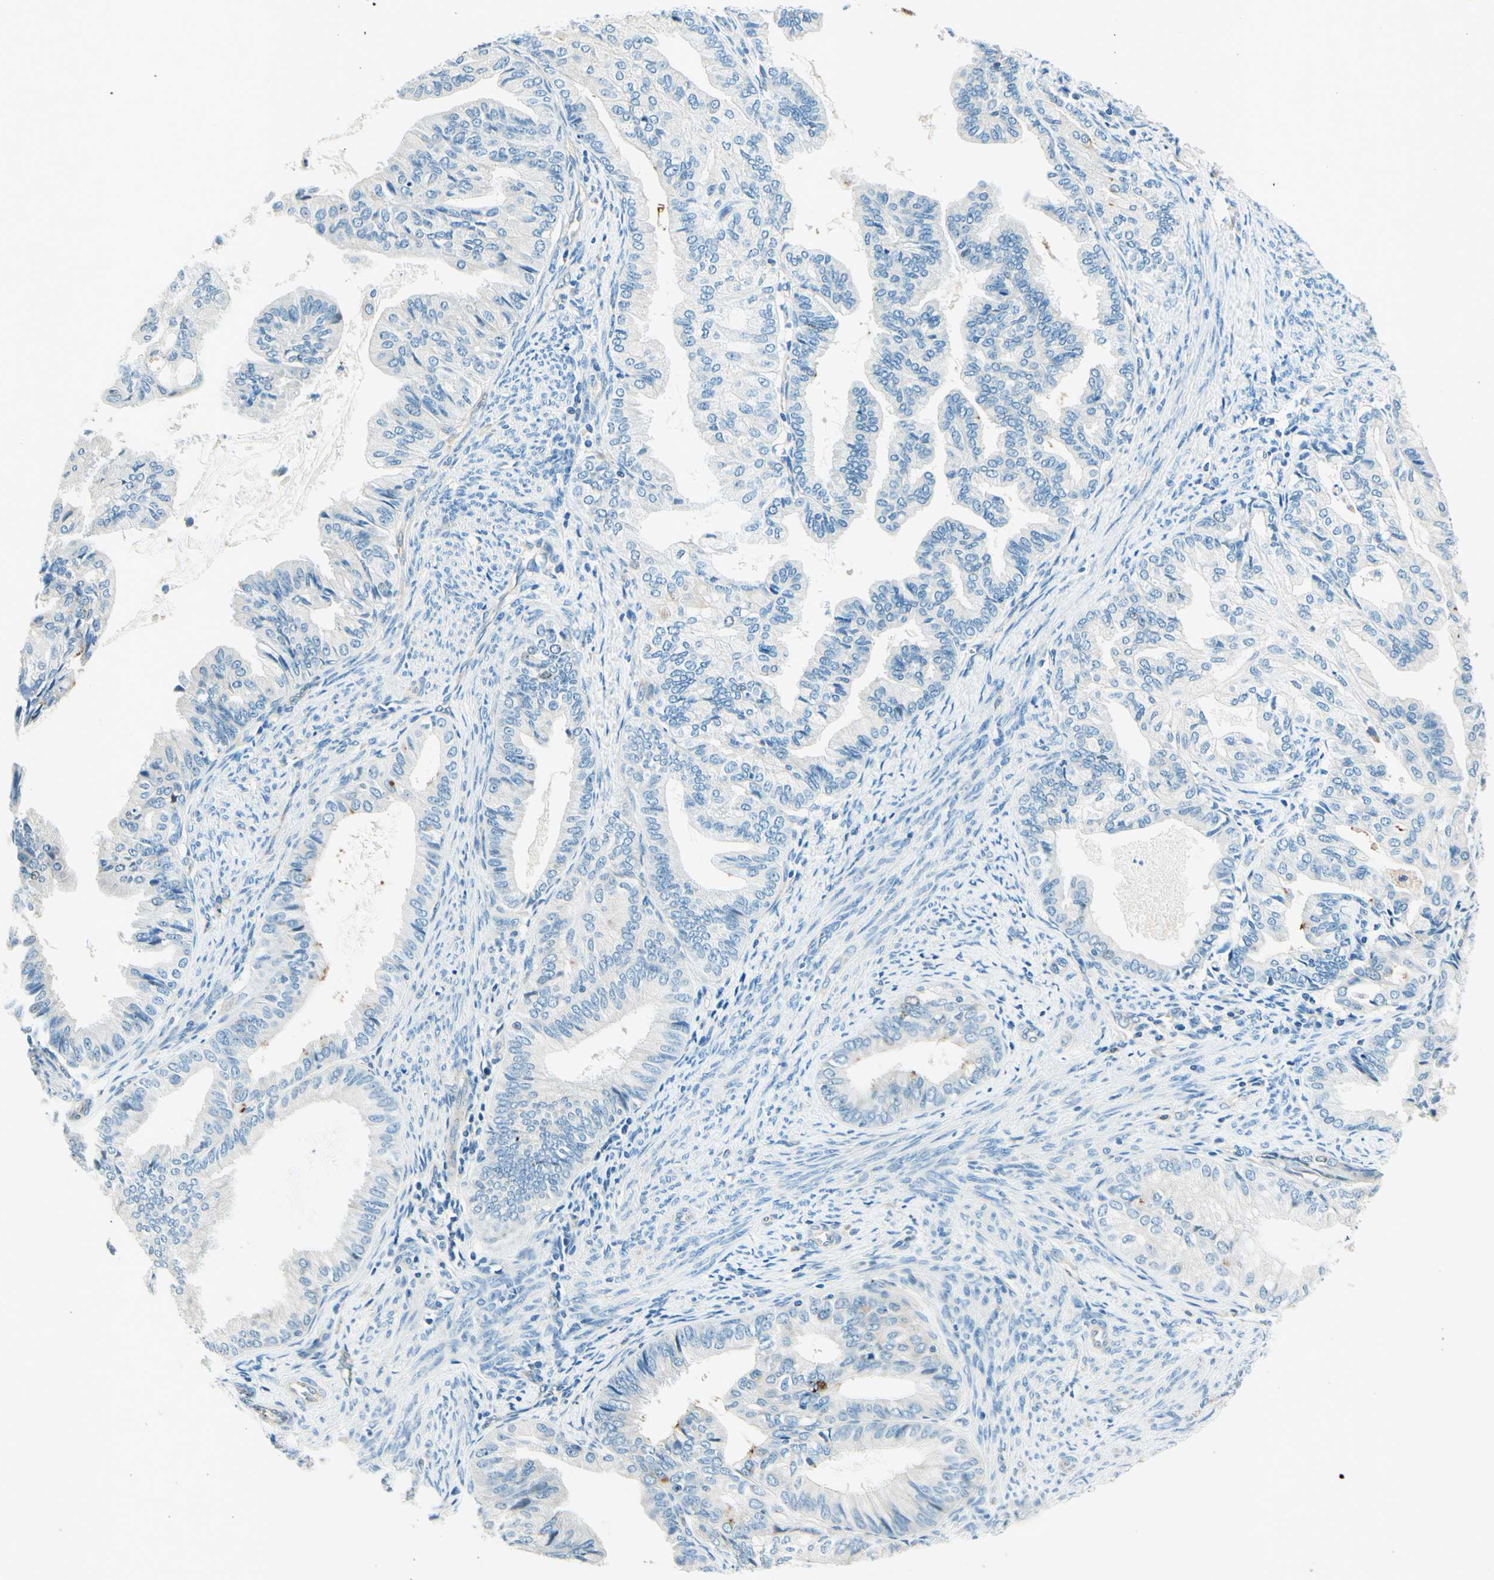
{"staining": {"intensity": "negative", "quantity": "none", "location": "none"}, "tissue": "endometrial cancer", "cell_type": "Tumor cells", "image_type": "cancer", "snomed": [{"axis": "morphology", "description": "Adenocarcinoma, NOS"}, {"axis": "topography", "description": "Endometrium"}], "caption": "This is an immunohistochemistry (IHC) histopathology image of endometrial adenocarcinoma. There is no expression in tumor cells.", "gene": "TAOK2", "patient": {"sex": "female", "age": 86}}